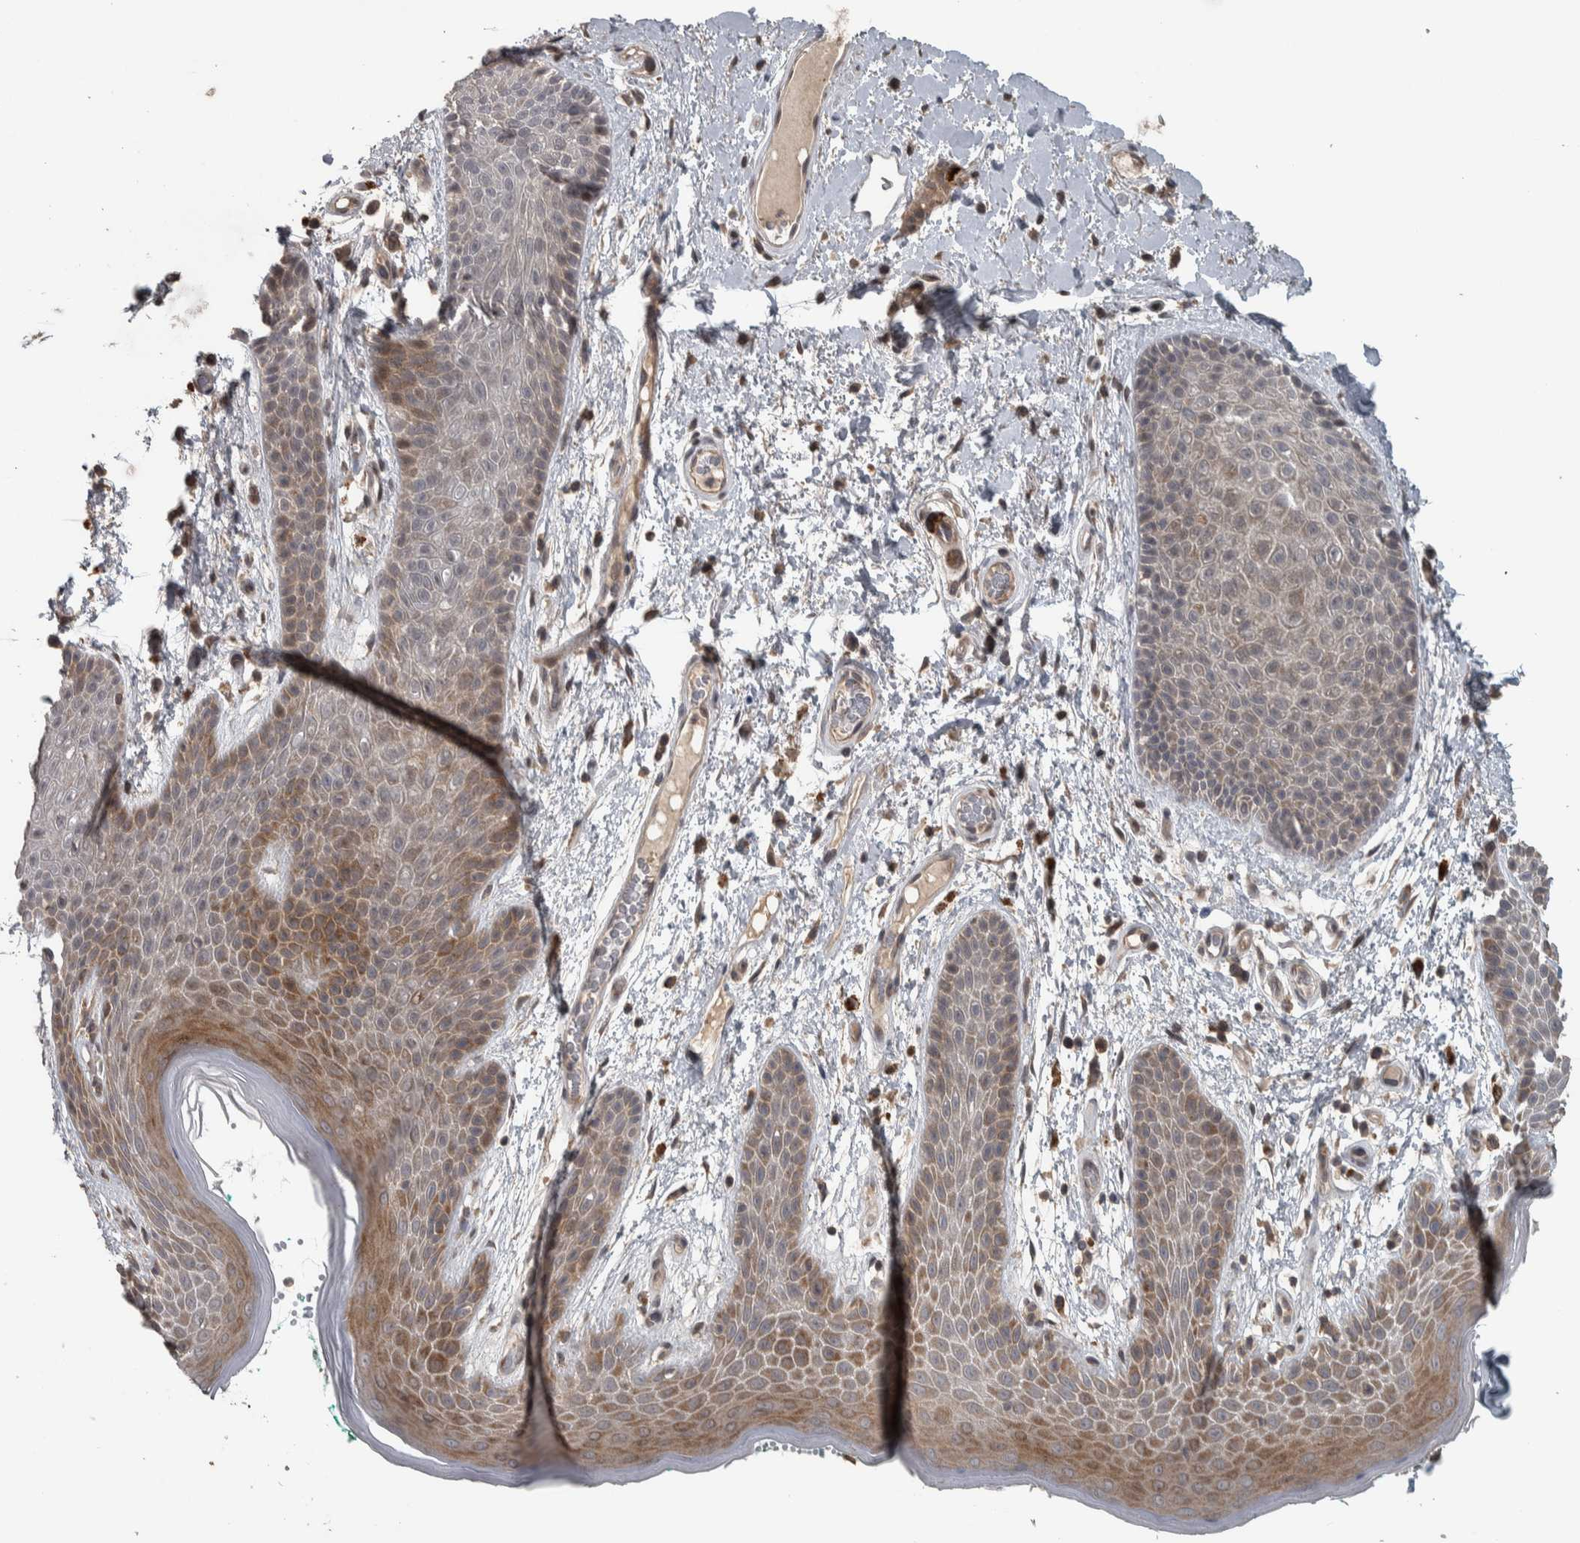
{"staining": {"intensity": "moderate", "quantity": "25%-75%", "location": "cytoplasmic/membranous"}, "tissue": "skin", "cell_type": "Epidermal cells", "image_type": "normal", "snomed": [{"axis": "morphology", "description": "Normal tissue, NOS"}, {"axis": "topography", "description": "Anal"}], "caption": "The image exhibits a brown stain indicating the presence of a protein in the cytoplasmic/membranous of epidermal cells in skin.", "gene": "ERAL1", "patient": {"sex": "male", "age": 74}}